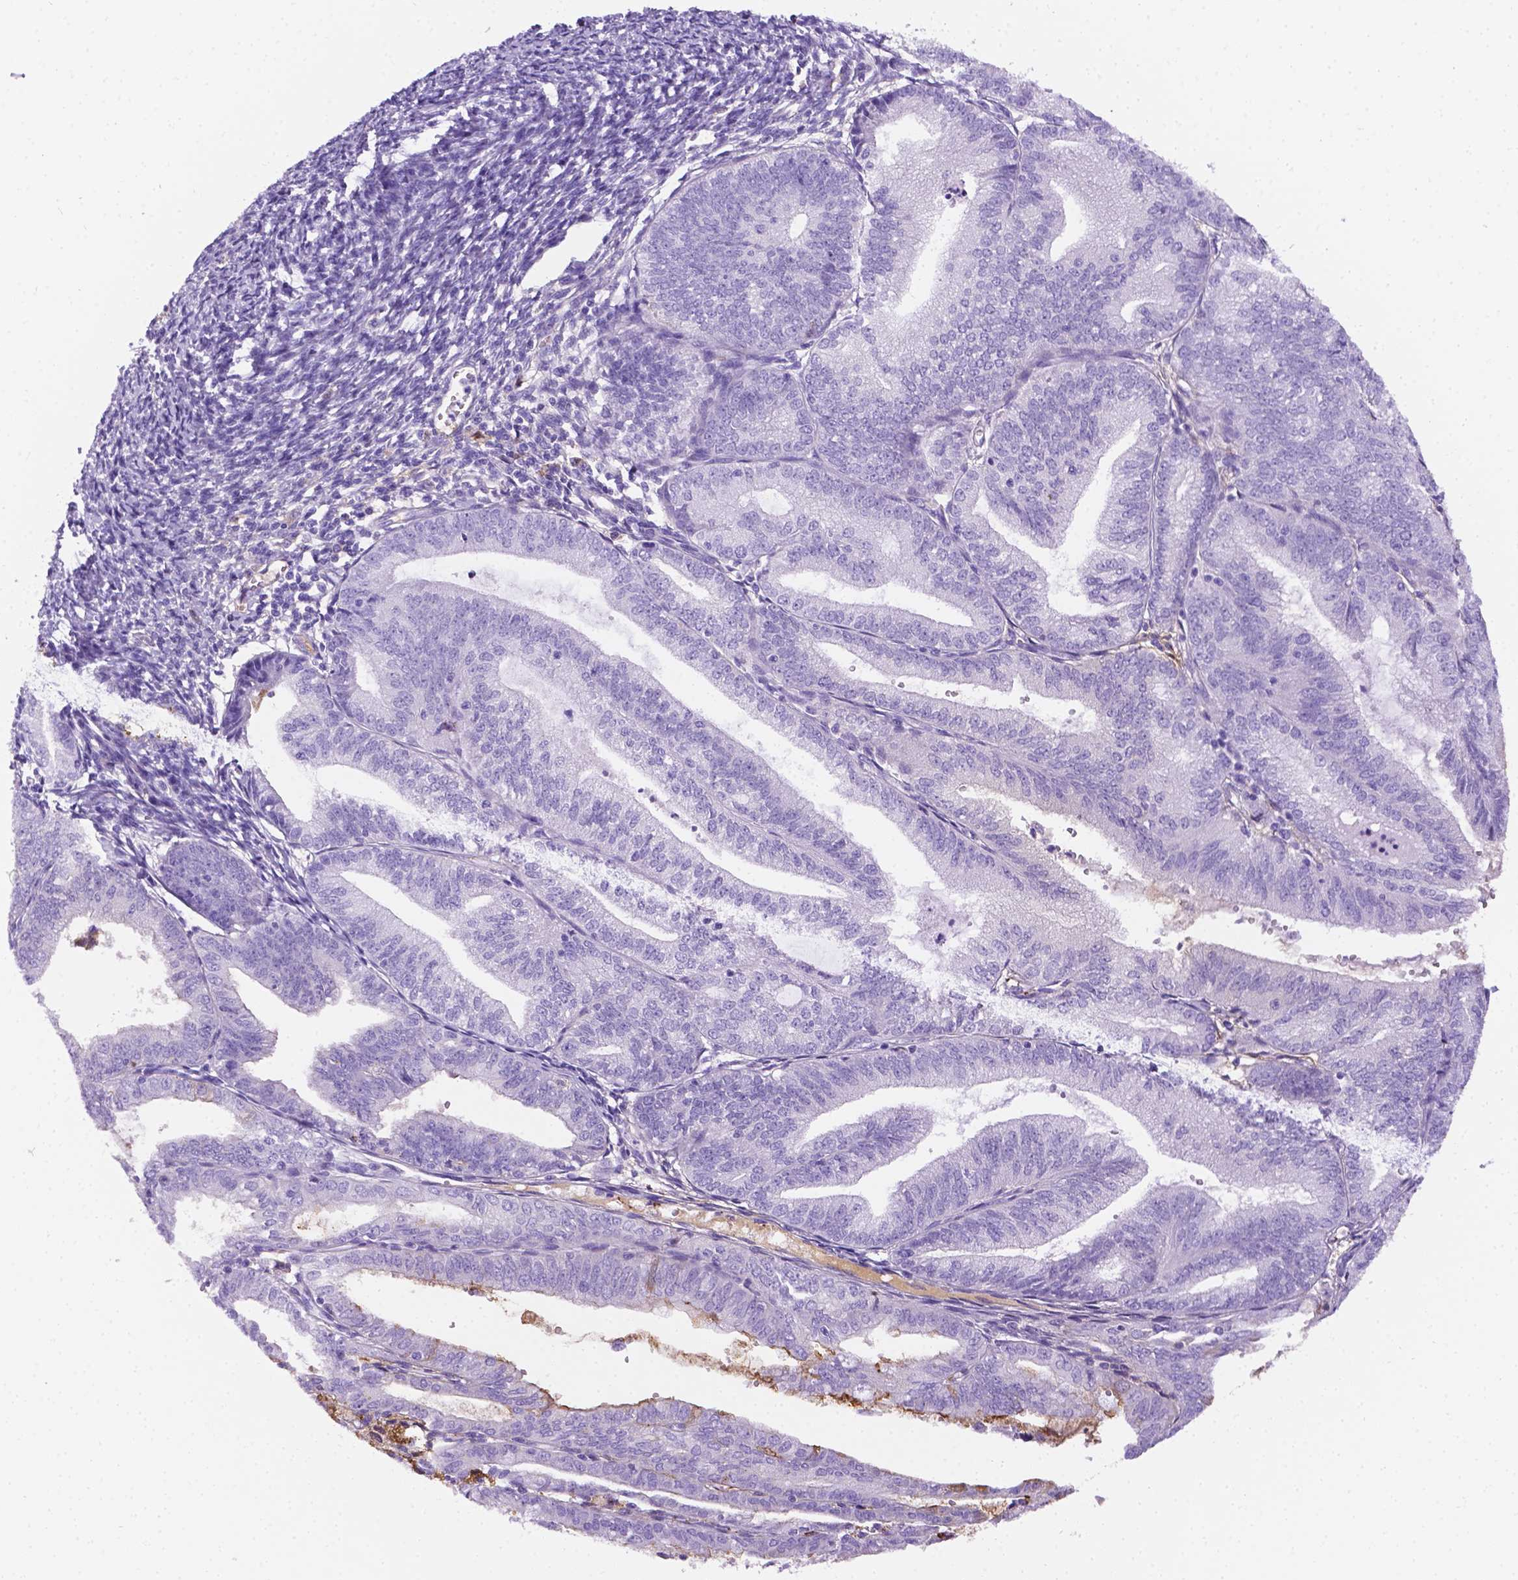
{"staining": {"intensity": "negative", "quantity": "none", "location": "none"}, "tissue": "endometrial cancer", "cell_type": "Tumor cells", "image_type": "cancer", "snomed": [{"axis": "morphology", "description": "Adenocarcinoma, NOS"}, {"axis": "topography", "description": "Endometrium"}], "caption": "Endometrial cancer (adenocarcinoma) stained for a protein using immunohistochemistry (IHC) reveals no positivity tumor cells.", "gene": "APOE", "patient": {"sex": "female", "age": 70}}